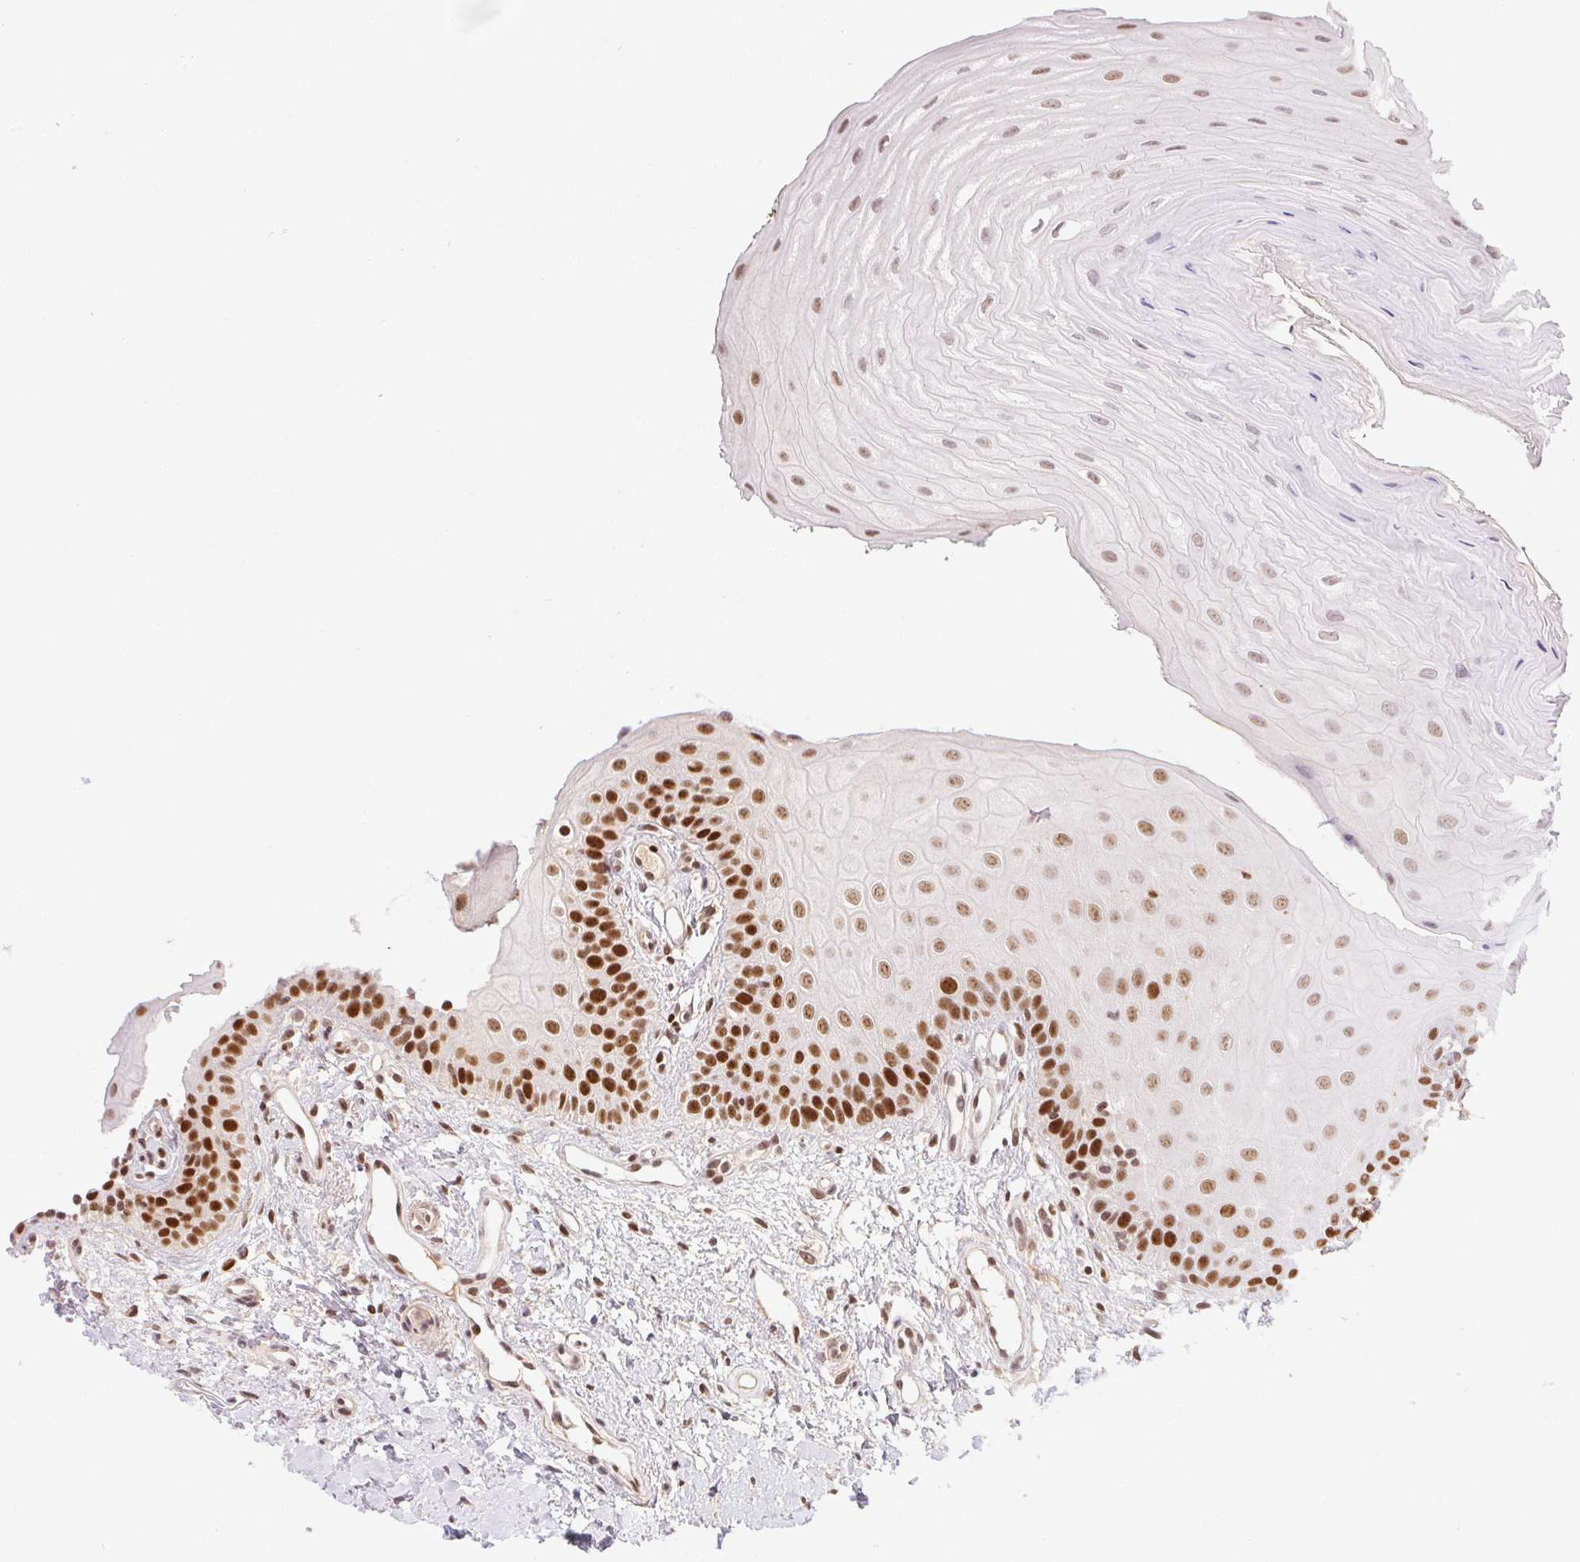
{"staining": {"intensity": "strong", "quantity": "25%-75%", "location": "nuclear"}, "tissue": "oral mucosa", "cell_type": "Squamous epithelial cells", "image_type": "normal", "snomed": [{"axis": "morphology", "description": "Normal tissue, NOS"}, {"axis": "topography", "description": "Oral tissue"}], "caption": "Protein analysis of benign oral mucosa displays strong nuclear staining in about 25%-75% of squamous epithelial cells. (Stains: DAB in brown, nuclei in blue, Microscopy: brightfield microscopy at high magnification).", "gene": "POLD3", "patient": {"sex": "female", "age": 73}}